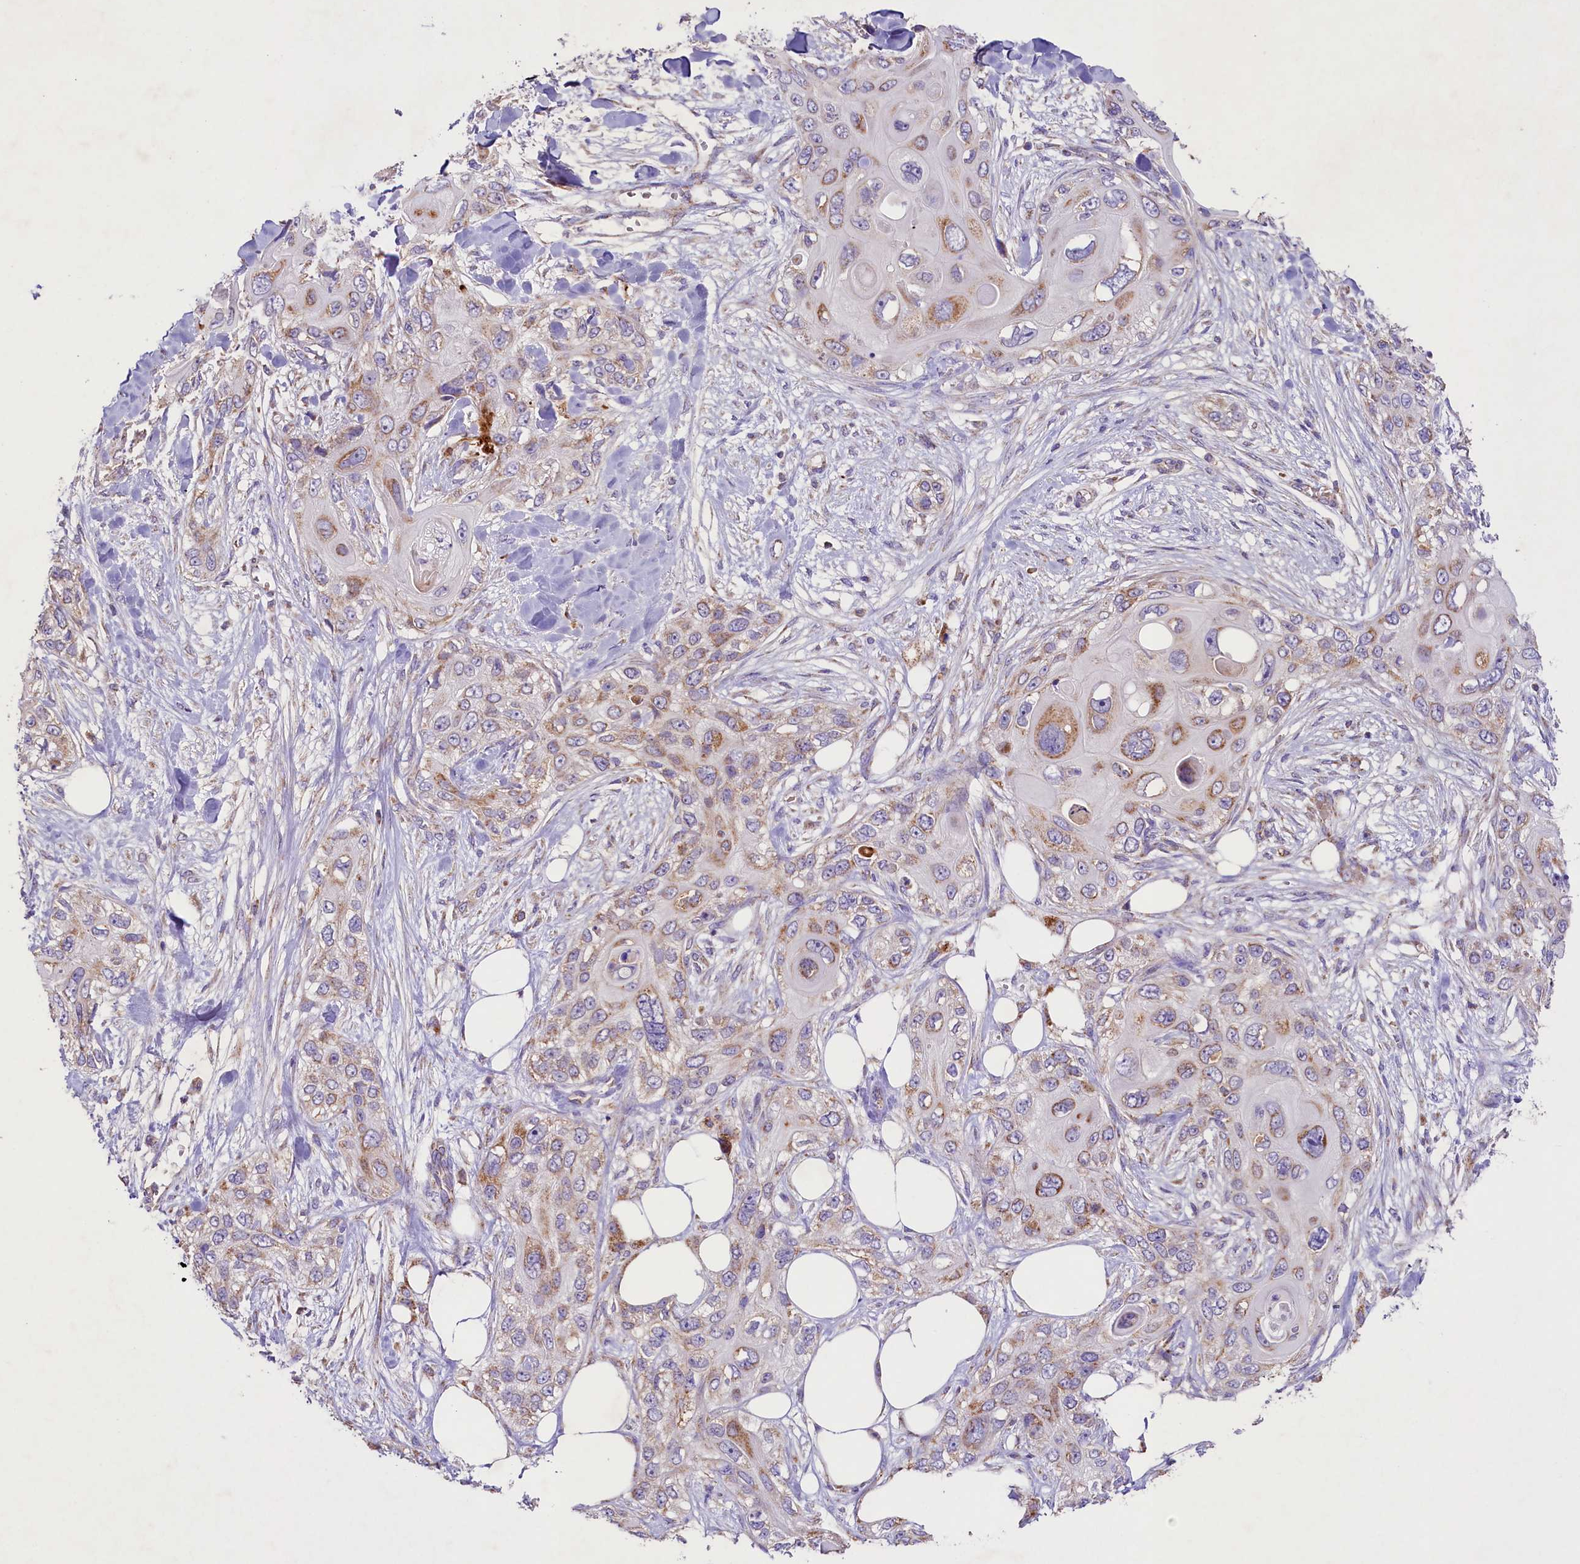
{"staining": {"intensity": "weak", "quantity": "25%-75%", "location": "cytoplasmic/membranous"}, "tissue": "skin cancer", "cell_type": "Tumor cells", "image_type": "cancer", "snomed": [{"axis": "morphology", "description": "Normal tissue, NOS"}, {"axis": "morphology", "description": "Squamous cell carcinoma, NOS"}, {"axis": "topography", "description": "Skin"}], "caption": "A micrograph of skin squamous cell carcinoma stained for a protein displays weak cytoplasmic/membranous brown staining in tumor cells. (Stains: DAB in brown, nuclei in blue, Microscopy: brightfield microscopy at high magnification).", "gene": "PMPCB", "patient": {"sex": "male", "age": 72}}